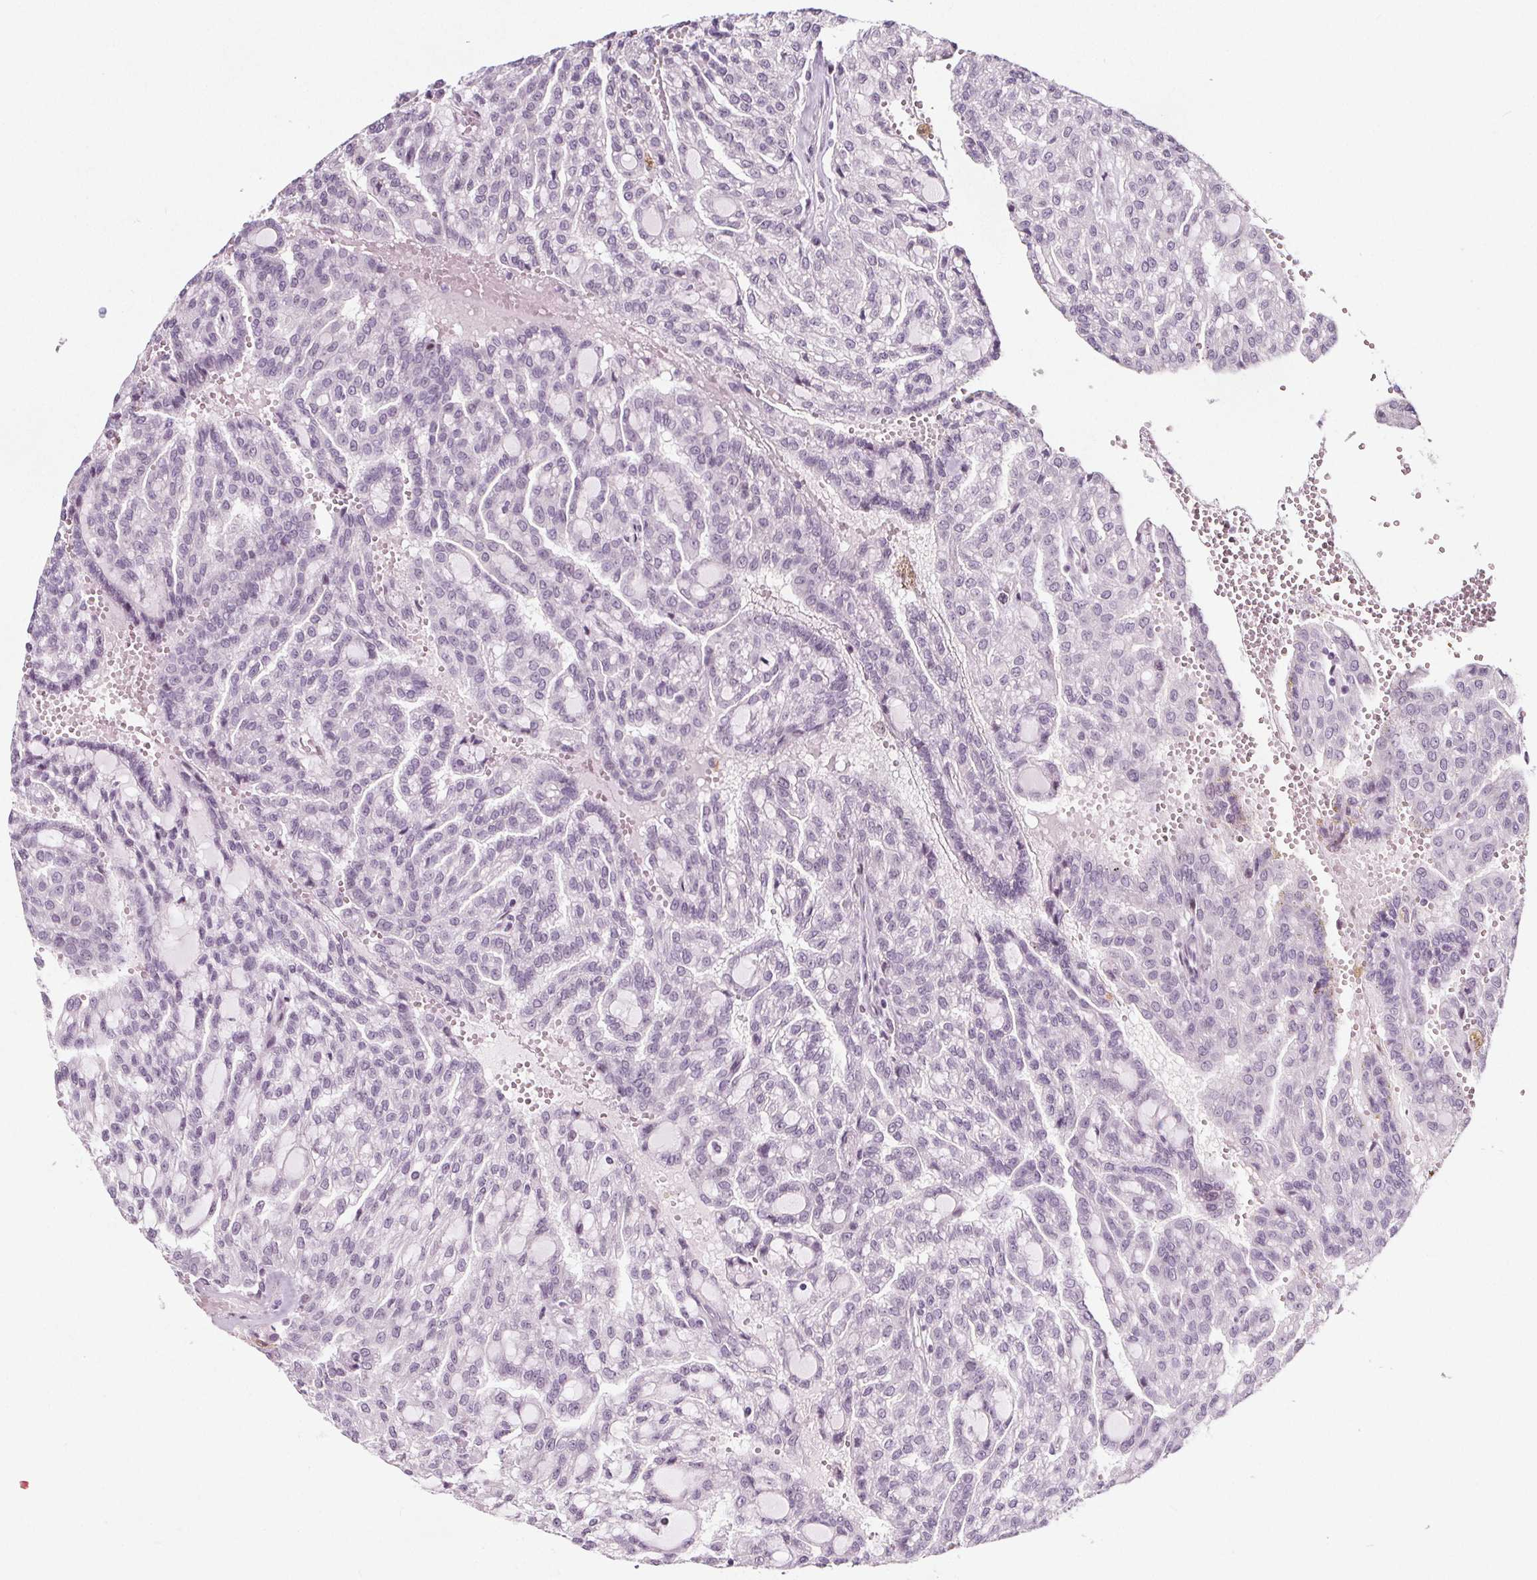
{"staining": {"intensity": "negative", "quantity": "none", "location": "none"}, "tissue": "renal cancer", "cell_type": "Tumor cells", "image_type": "cancer", "snomed": [{"axis": "morphology", "description": "Adenocarcinoma, NOS"}, {"axis": "topography", "description": "Kidney"}], "caption": "An image of human renal adenocarcinoma is negative for staining in tumor cells. The staining was performed using DAB to visualize the protein expression in brown, while the nuclei were stained in blue with hematoxylin (Magnification: 20x).", "gene": "TAF6L", "patient": {"sex": "male", "age": 63}}